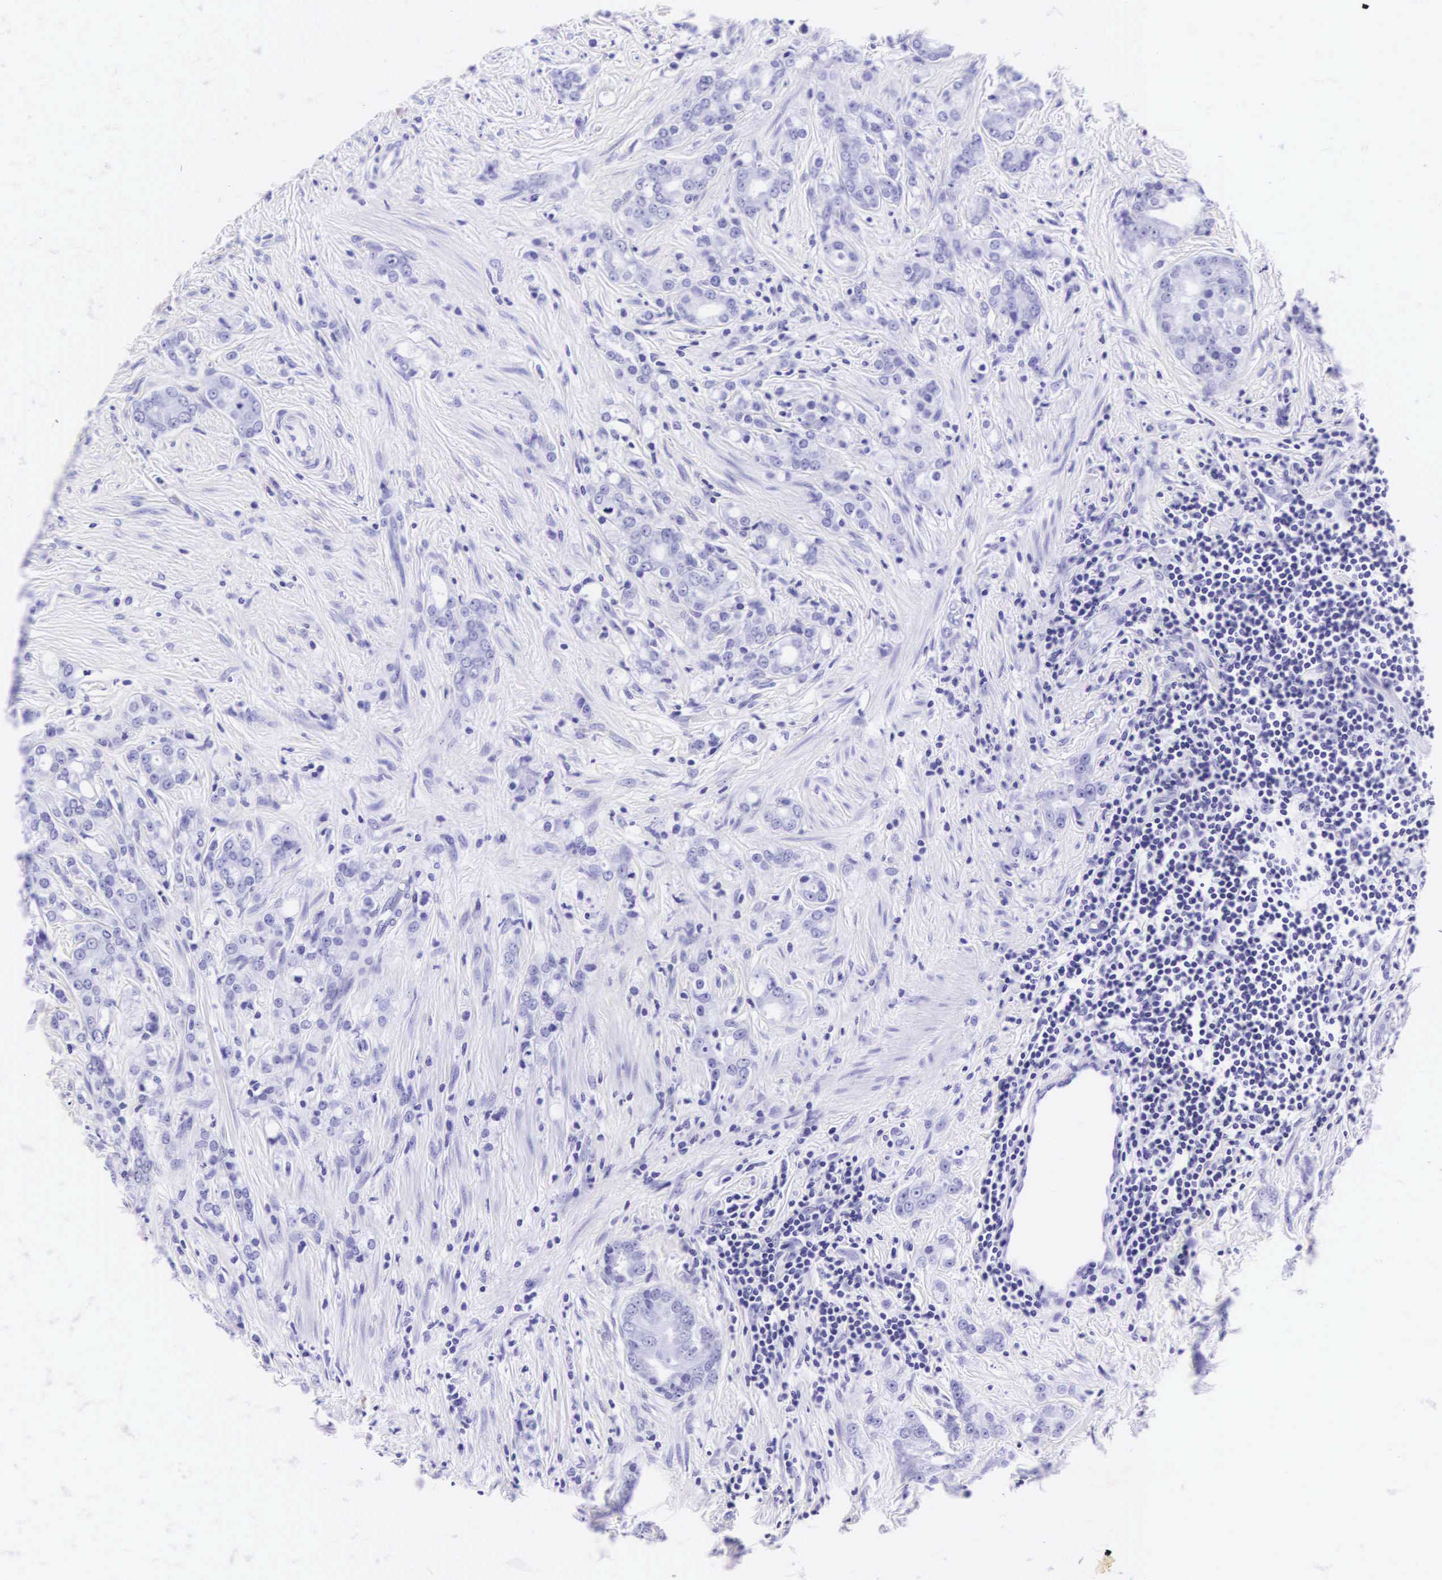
{"staining": {"intensity": "negative", "quantity": "none", "location": "none"}, "tissue": "prostate cancer", "cell_type": "Tumor cells", "image_type": "cancer", "snomed": [{"axis": "morphology", "description": "Adenocarcinoma, Medium grade"}, {"axis": "topography", "description": "Prostate"}], "caption": "The photomicrograph shows no staining of tumor cells in medium-grade adenocarcinoma (prostate).", "gene": "CD1A", "patient": {"sex": "male", "age": 59}}